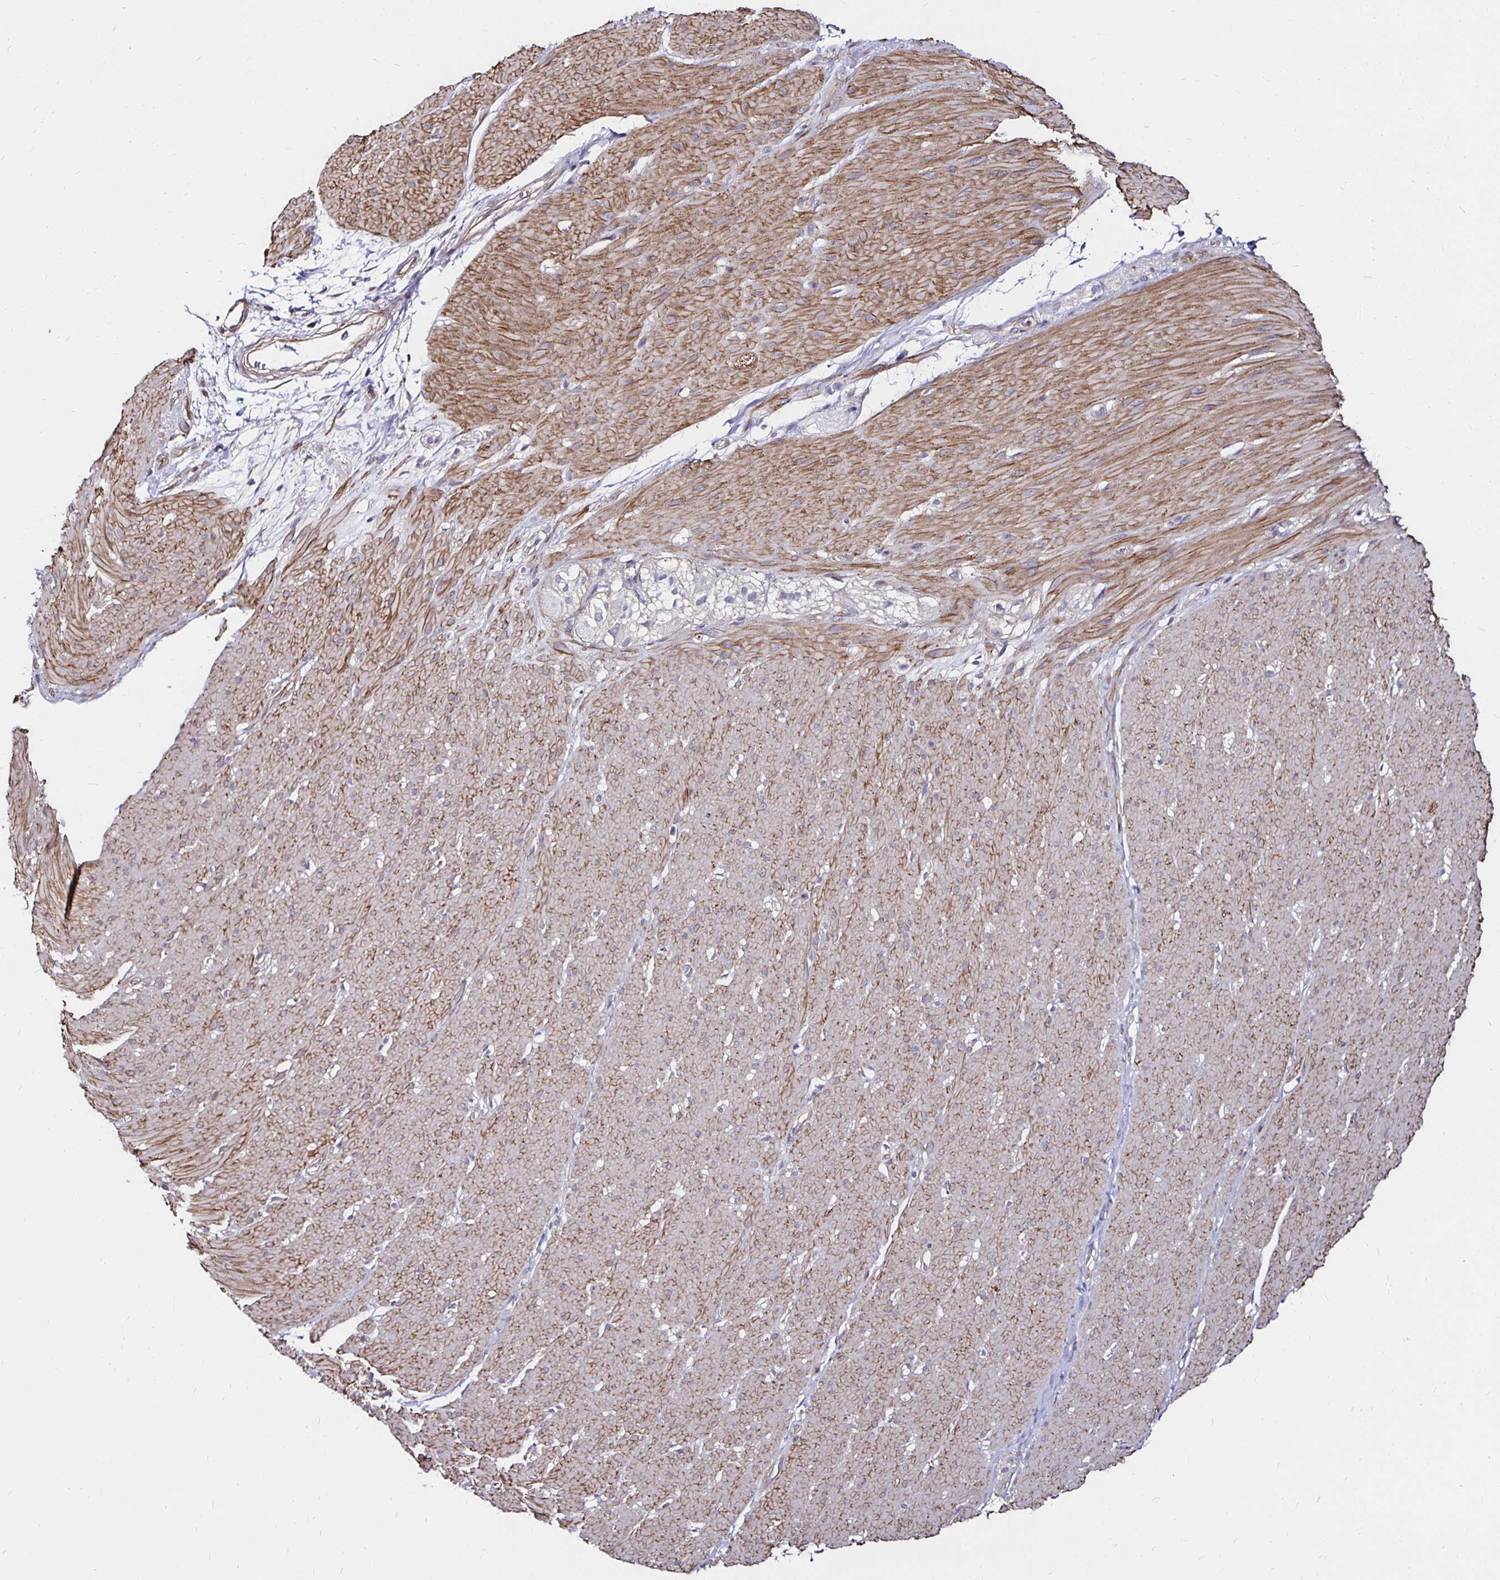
{"staining": {"intensity": "moderate", "quantity": "25%-75%", "location": "cytoplasmic/membranous"}, "tissue": "smooth muscle", "cell_type": "Smooth muscle cells", "image_type": "normal", "snomed": [{"axis": "morphology", "description": "Normal tissue, NOS"}, {"axis": "topography", "description": "Smooth muscle"}, {"axis": "topography", "description": "Rectum"}], "caption": "Immunohistochemistry of benign human smooth muscle displays medium levels of moderate cytoplasmic/membranous staining in about 25%-75% of smooth muscle cells.", "gene": "ITGB1", "patient": {"sex": "male", "age": 53}}